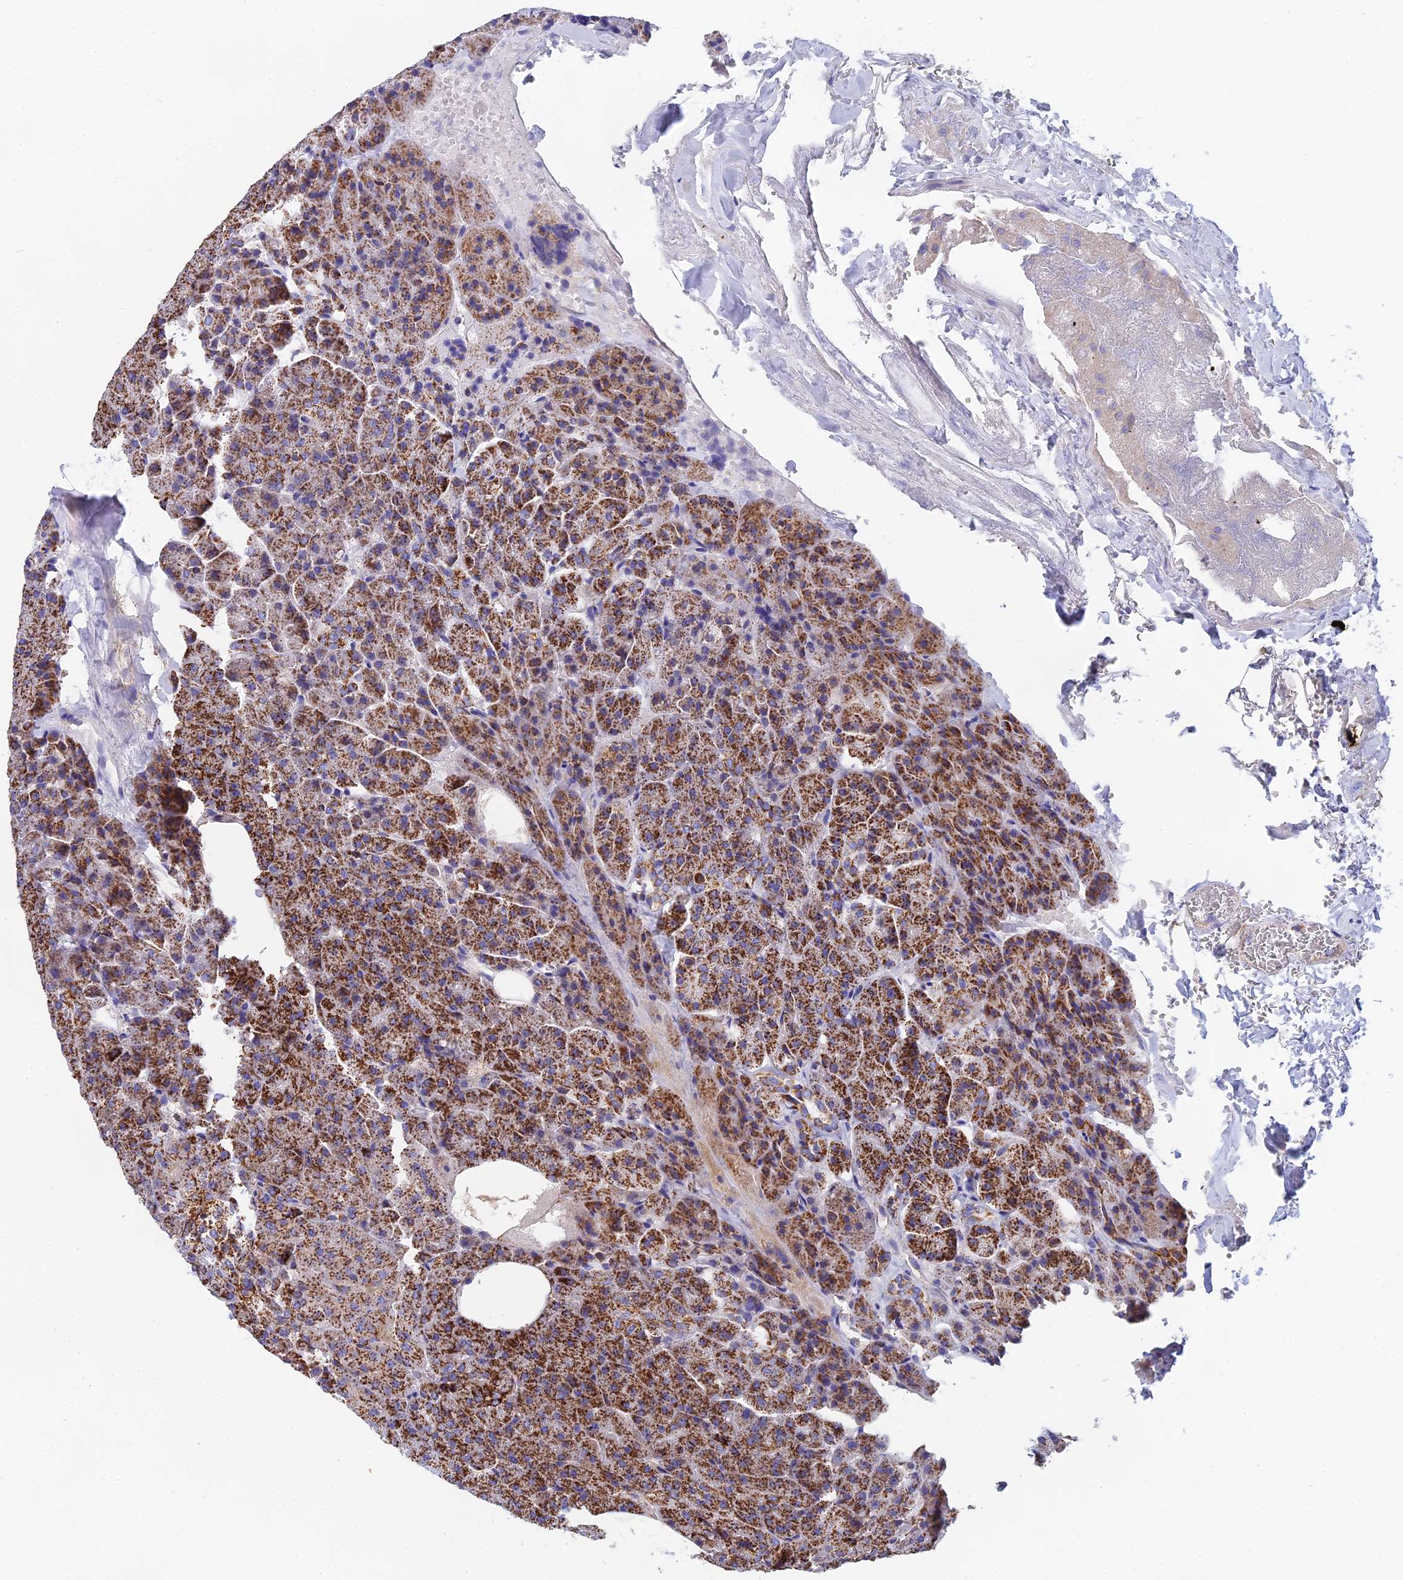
{"staining": {"intensity": "strong", "quantity": ">75%", "location": "cytoplasmic/membranous"}, "tissue": "pancreas", "cell_type": "Exocrine glandular cells", "image_type": "normal", "snomed": [{"axis": "morphology", "description": "Normal tissue, NOS"}, {"axis": "morphology", "description": "Carcinoid, malignant, NOS"}, {"axis": "topography", "description": "Pancreas"}], "caption": "Normal pancreas reveals strong cytoplasmic/membranous staining in approximately >75% of exocrine glandular cells, visualized by immunohistochemistry.", "gene": "NDUFA5", "patient": {"sex": "female", "age": 35}}